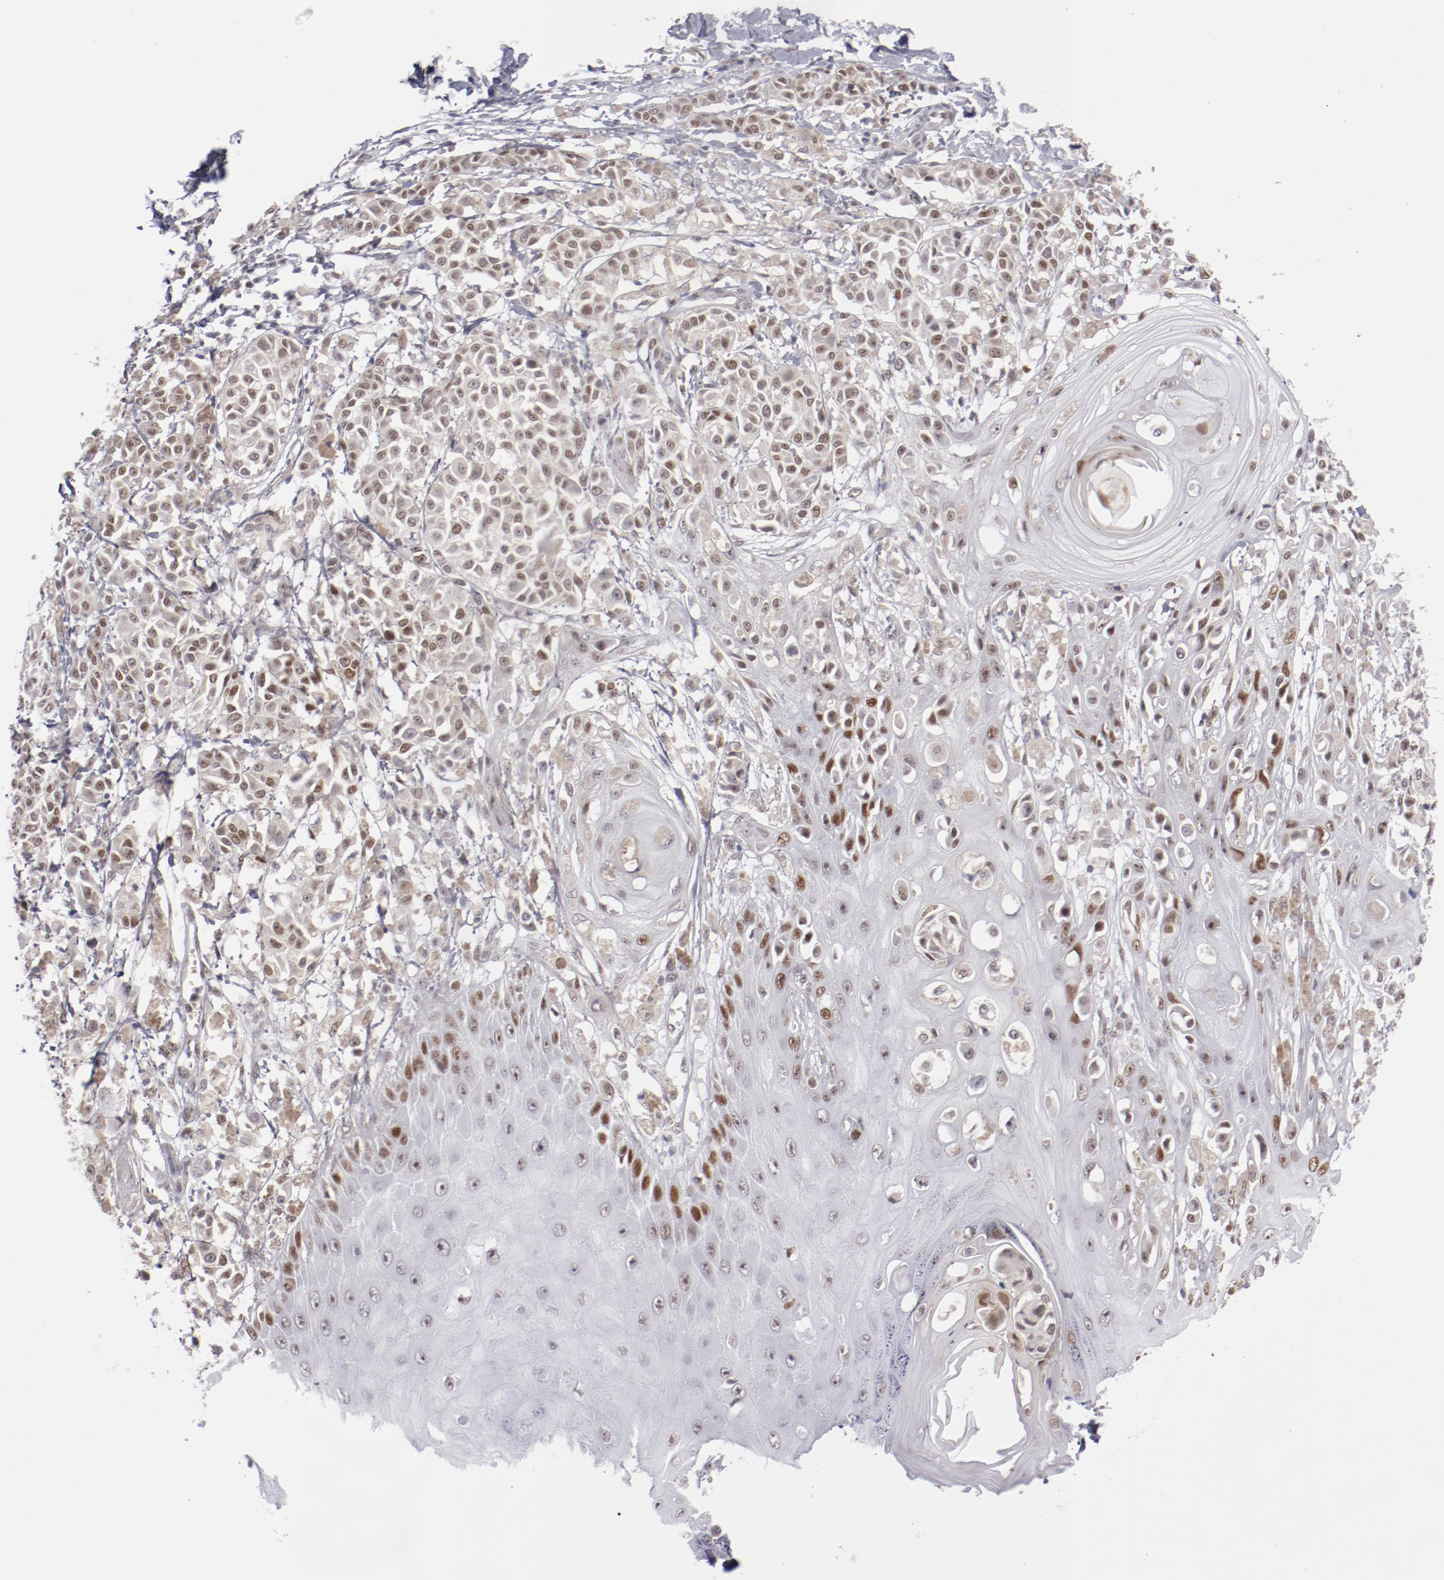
{"staining": {"intensity": "moderate", "quantity": ">75%", "location": "nuclear"}, "tissue": "melanoma", "cell_type": "Tumor cells", "image_type": "cancer", "snomed": [{"axis": "morphology", "description": "Malignant melanoma, NOS"}, {"axis": "topography", "description": "Skin"}], "caption": "IHC of malignant melanoma shows medium levels of moderate nuclear staining in about >75% of tumor cells. The staining is performed using DAB brown chromogen to label protein expression. The nuclei are counter-stained blue using hematoxylin.", "gene": "TFAP4", "patient": {"sex": "male", "age": 76}}